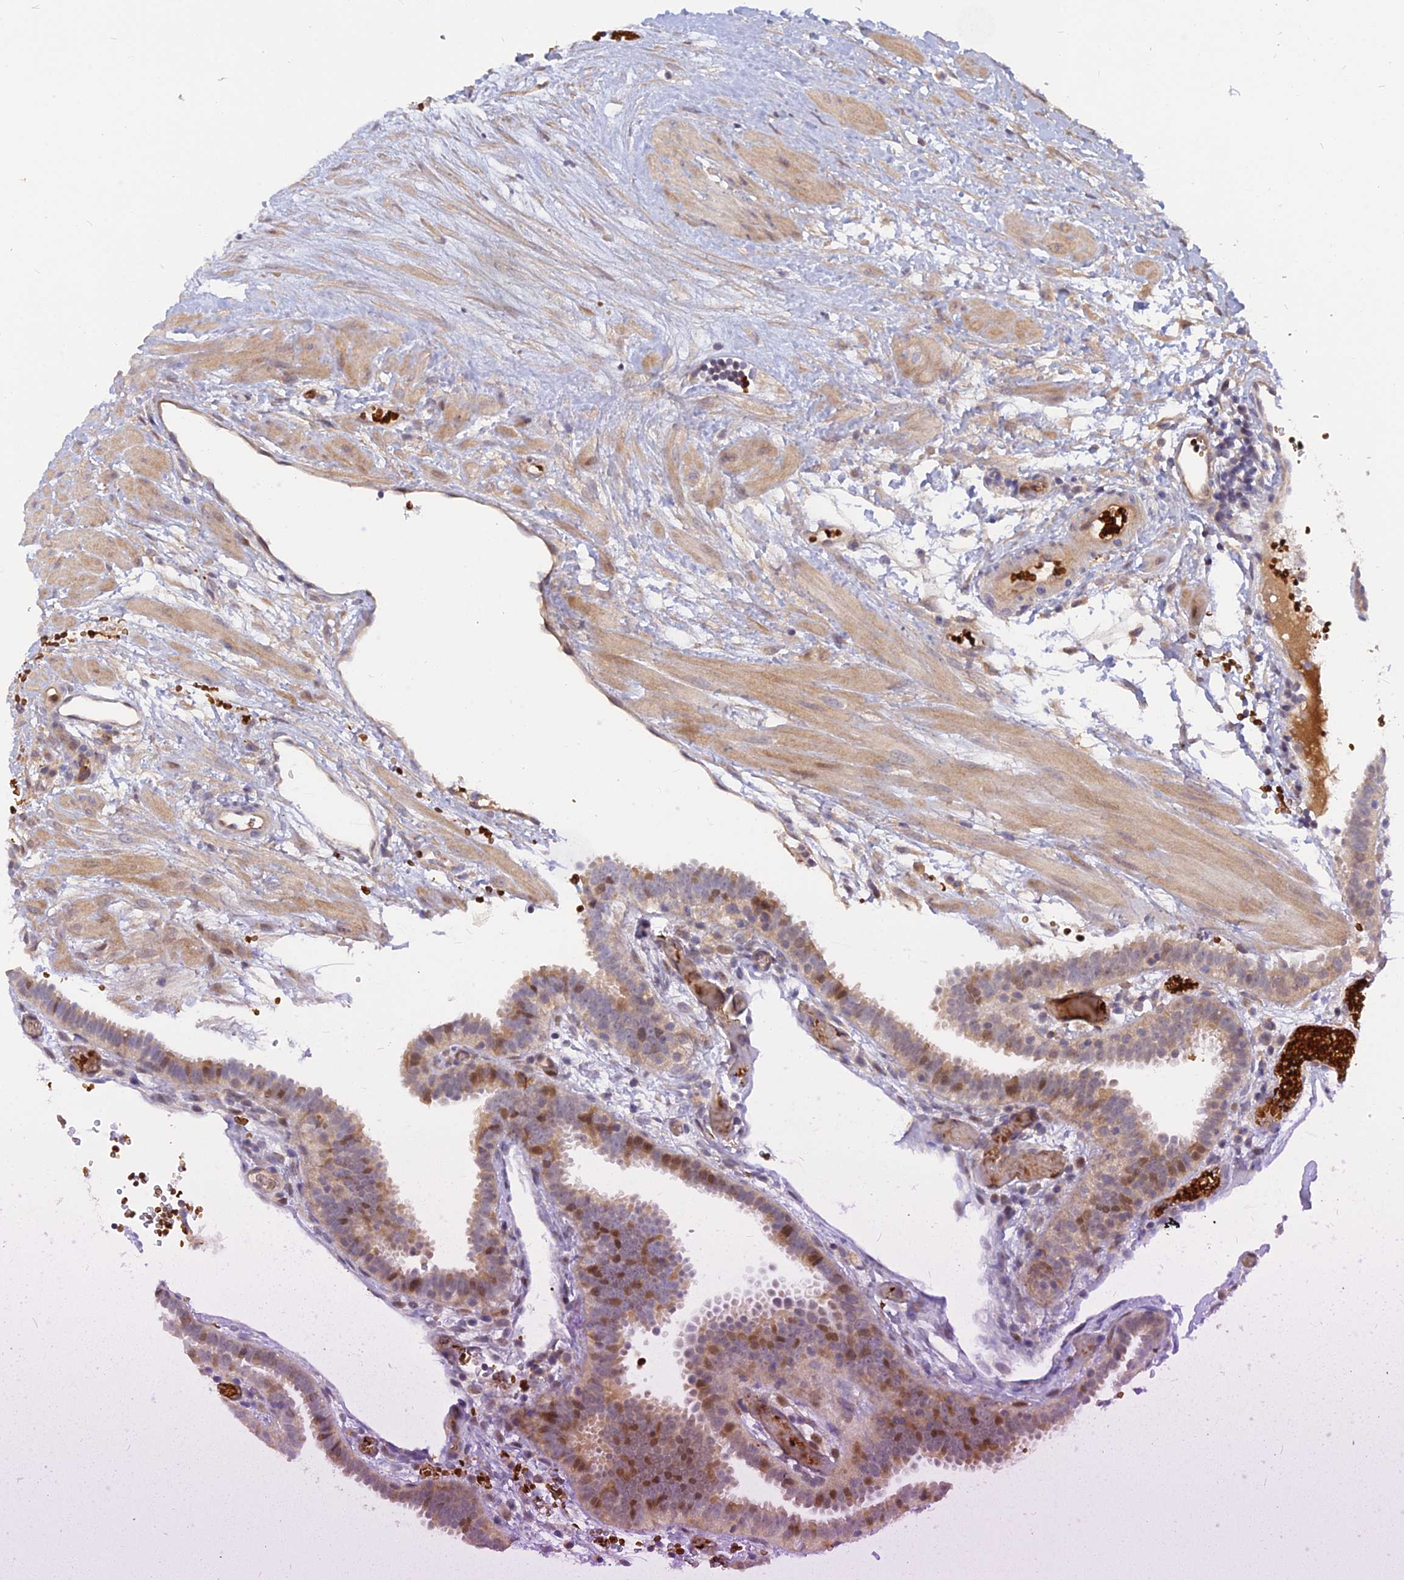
{"staining": {"intensity": "moderate", "quantity": ">75%", "location": "cytoplasmic/membranous,nuclear"}, "tissue": "fallopian tube", "cell_type": "Glandular cells", "image_type": "normal", "snomed": [{"axis": "morphology", "description": "Normal tissue, NOS"}, {"axis": "topography", "description": "Fallopian tube"}], "caption": "Human fallopian tube stained with a brown dye reveals moderate cytoplasmic/membranous,nuclear positive expression in about >75% of glandular cells.", "gene": "ARL2BP", "patient": {"sex": "female", "age": 37}}